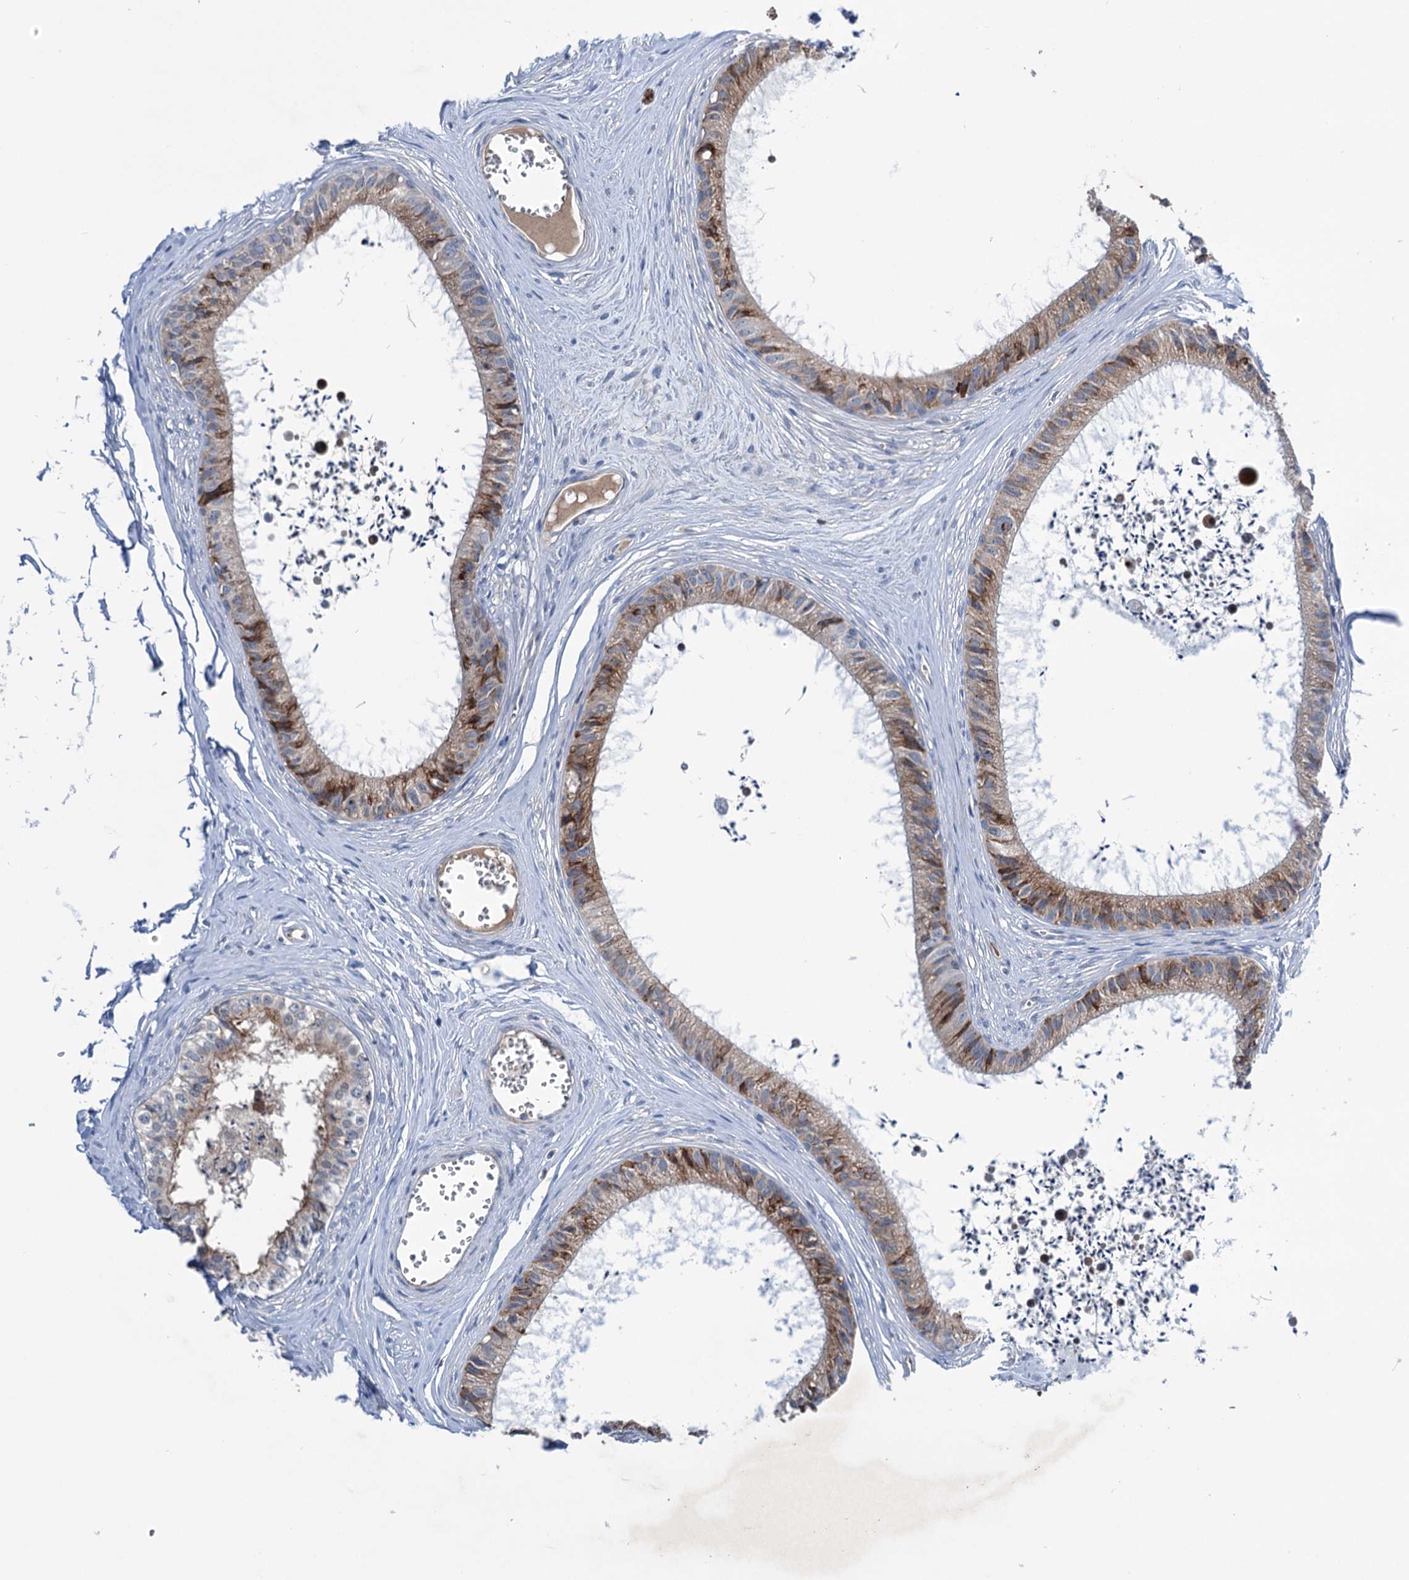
{"staining": {"intensity": "moderate", "quantity": "<25%", "location": "cytoplasmic/membranous"}, "tissue": "epididymis", "cell_type": "Glandular cells", "image_type": "normal", "snomed": [{"axis": "morphology", "description": "Normal tissue, NOS"}, {"axis": "topography", "description": "Epididymis"}], "caption": "Immunohistochemistry (IHC) image of unremarkable epididymis stained for a protein (brown), which displays low levels of moderate cytoplasmic/membranous expression in about <25% of glandular cells.", "gene": "NCAPD2", "patient": {"sex": "male", "age": 36}}